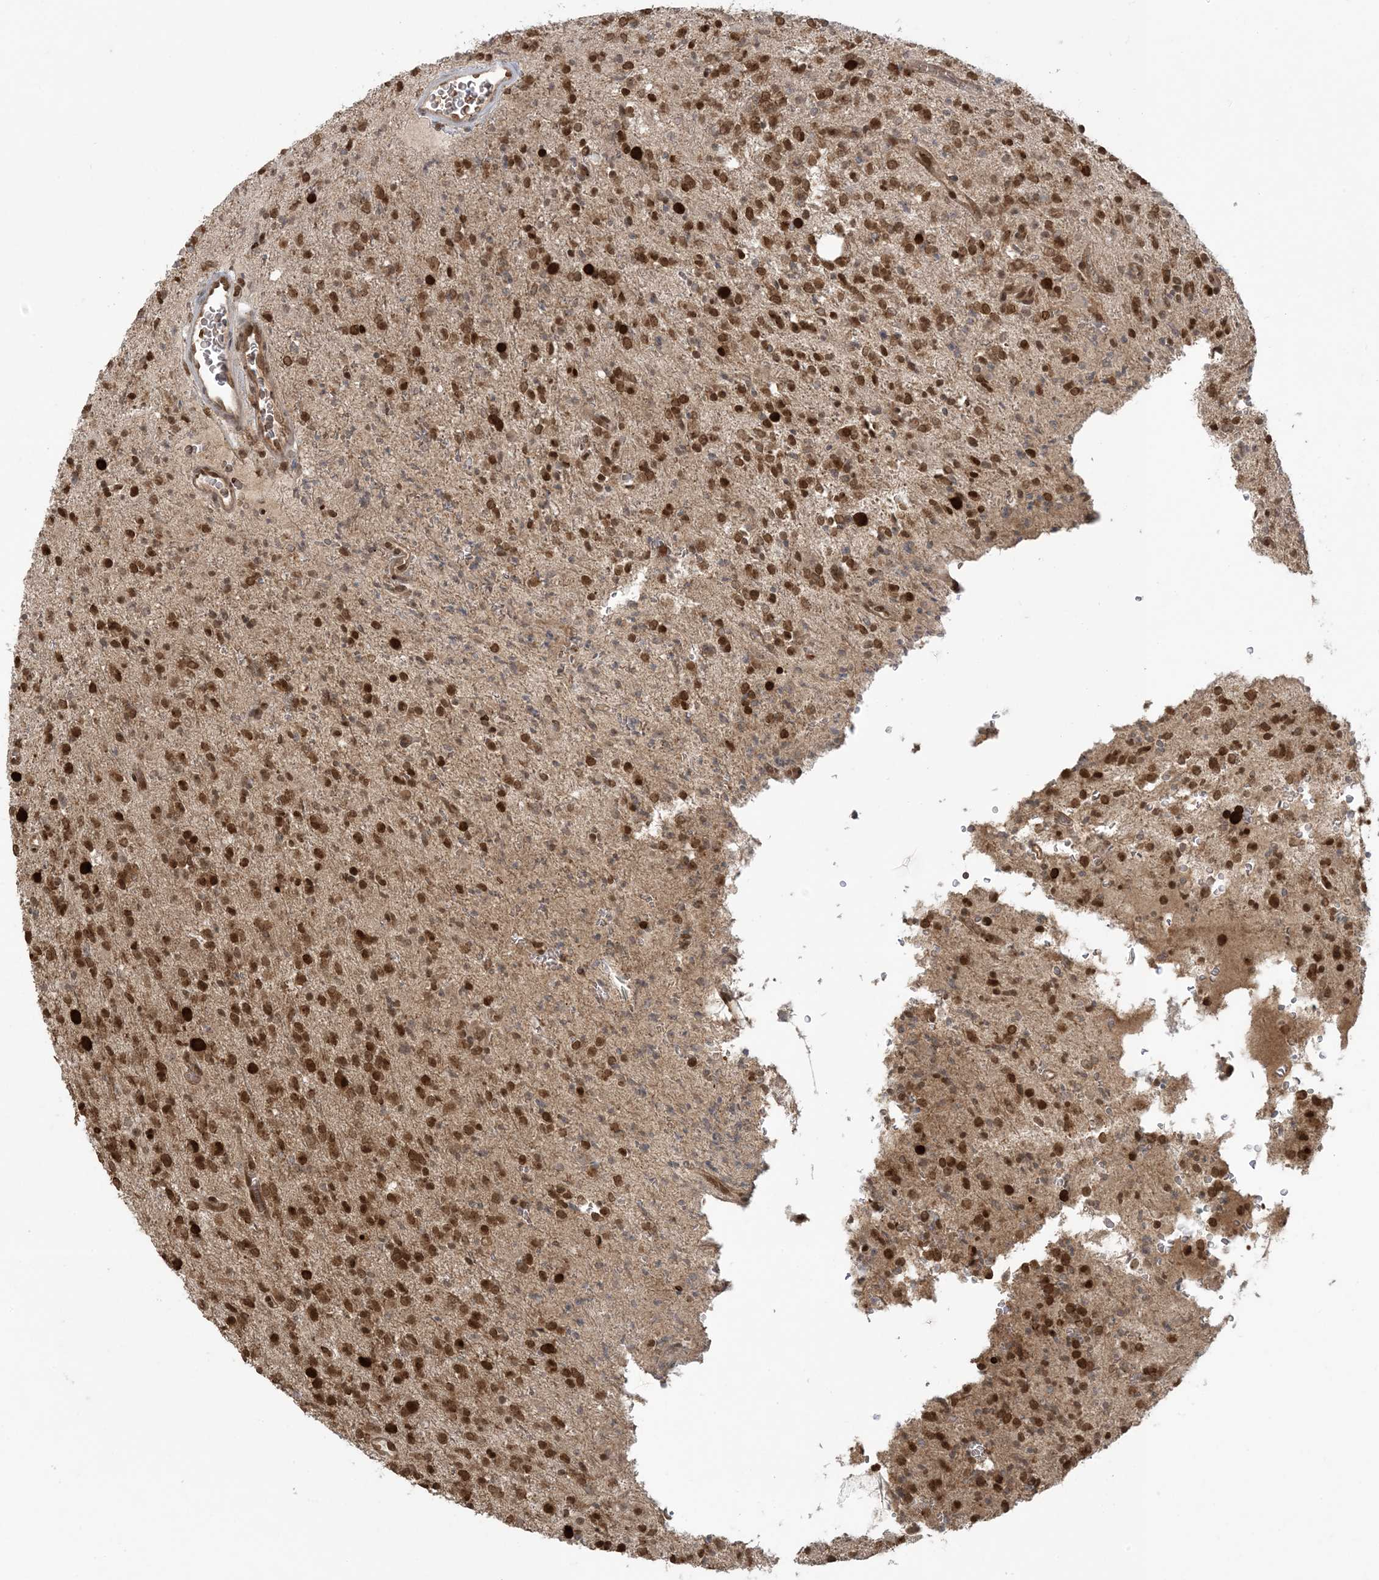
{"staining": {"intensity": "strong", "quantity": ">75%", "location": "cytoplasmic/membranous,nuclear"}, "tissue": "glioma", "cell_type": "Tumor cells", "image_type": "cancer", "snomed": [{"axis": "morphology", "description": "Glioma, malignant, High grade"}, {"axis": "topography", "description": "Brain"}], "caption": "There is high levels of strong cytoplasmic/membranous and nuclear staining in tumor cells of high-grade glioma (malignant), as demonstrated by immunohistochemical staining (brown color).", "gene": "ABCF3", "patient": {"sex": "male", "age": 34}}